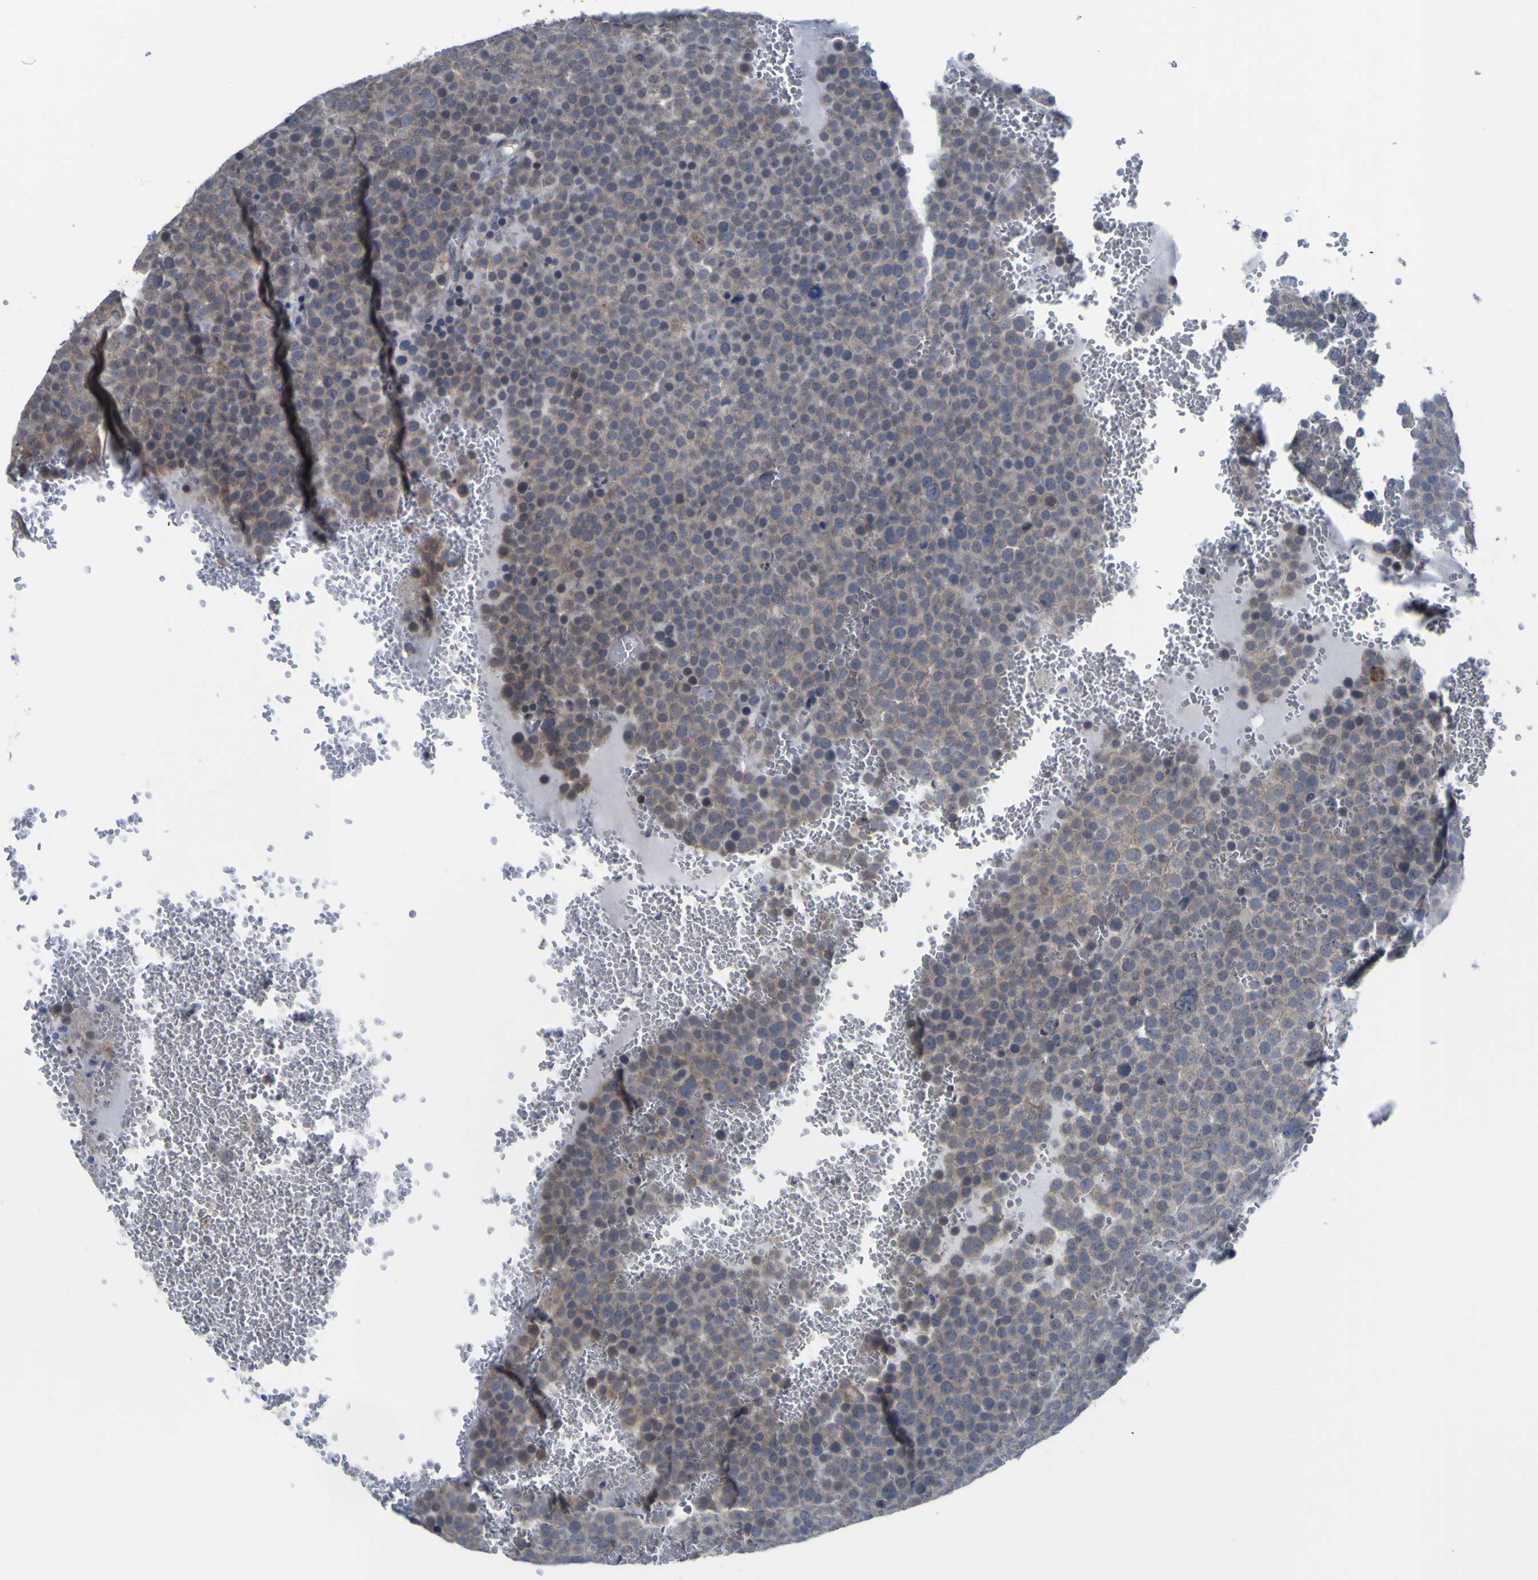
{"staining": {"intensity": "negative", "quantity": "none", "location": "none"}, "tissue": "testis cancer", "cell_type": "Tumor cells", "image_type": "cancer", "snomed": [{"axis": "morphology", "description": "Seminoma, NOS"}, {"axis": "topography", "description": "Testis"}], "caption": "The IHC histopathology image has no significant expression in tumor cells of testis cancer tissue.", "gene": "TNFRSF11A", "patient": {"sex": "male", "age": 71}}